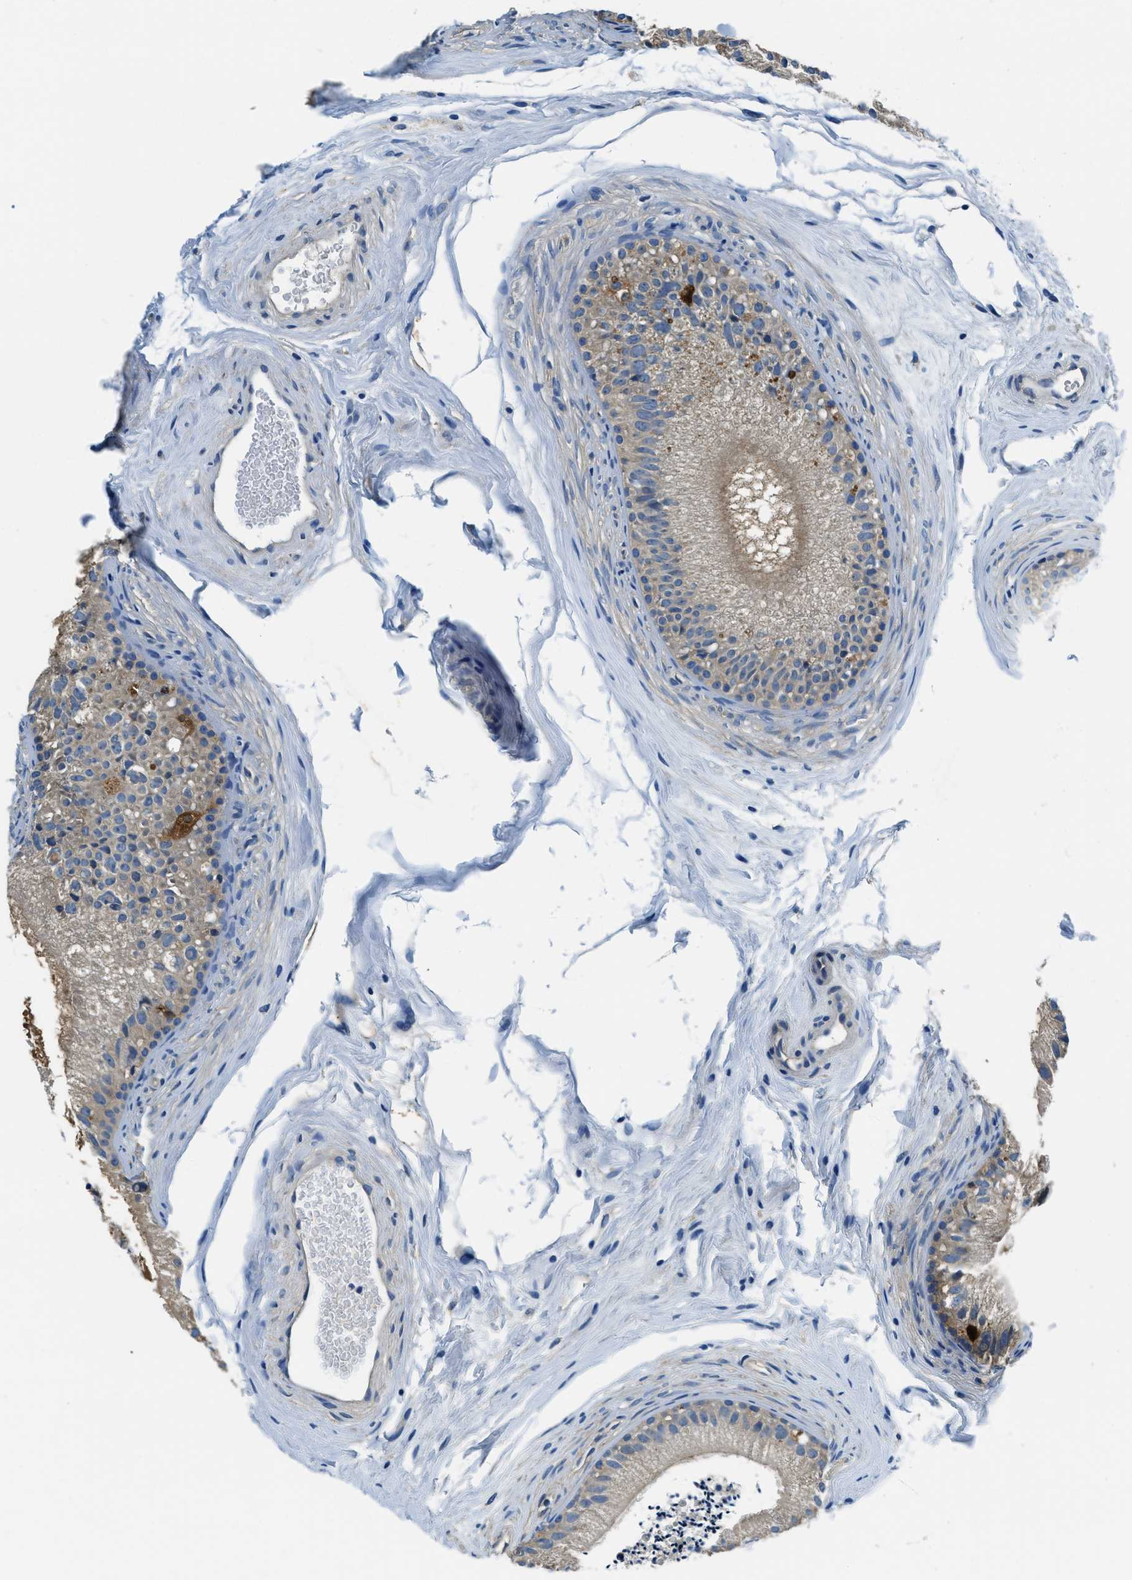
{"staining": {"intensity": "moderate", "quantity": ">75%", "location": "cytoplasmic/membranous"}, "tissue": "epididymis", "cell_type": "Glandular cells", "image_type": "normal", "snomed": [{"axis": "morphology", "description": "Normal tissue, NOS"}, {"axis": "topography", "description": "Epididymis"}], "caption": "Moderate cytoplasmic/membranous protein expression is seen in about >75% of glandular cells in epididymis.", "gene": "TWF1", "patient": {"sex": "male", "age": 56}}